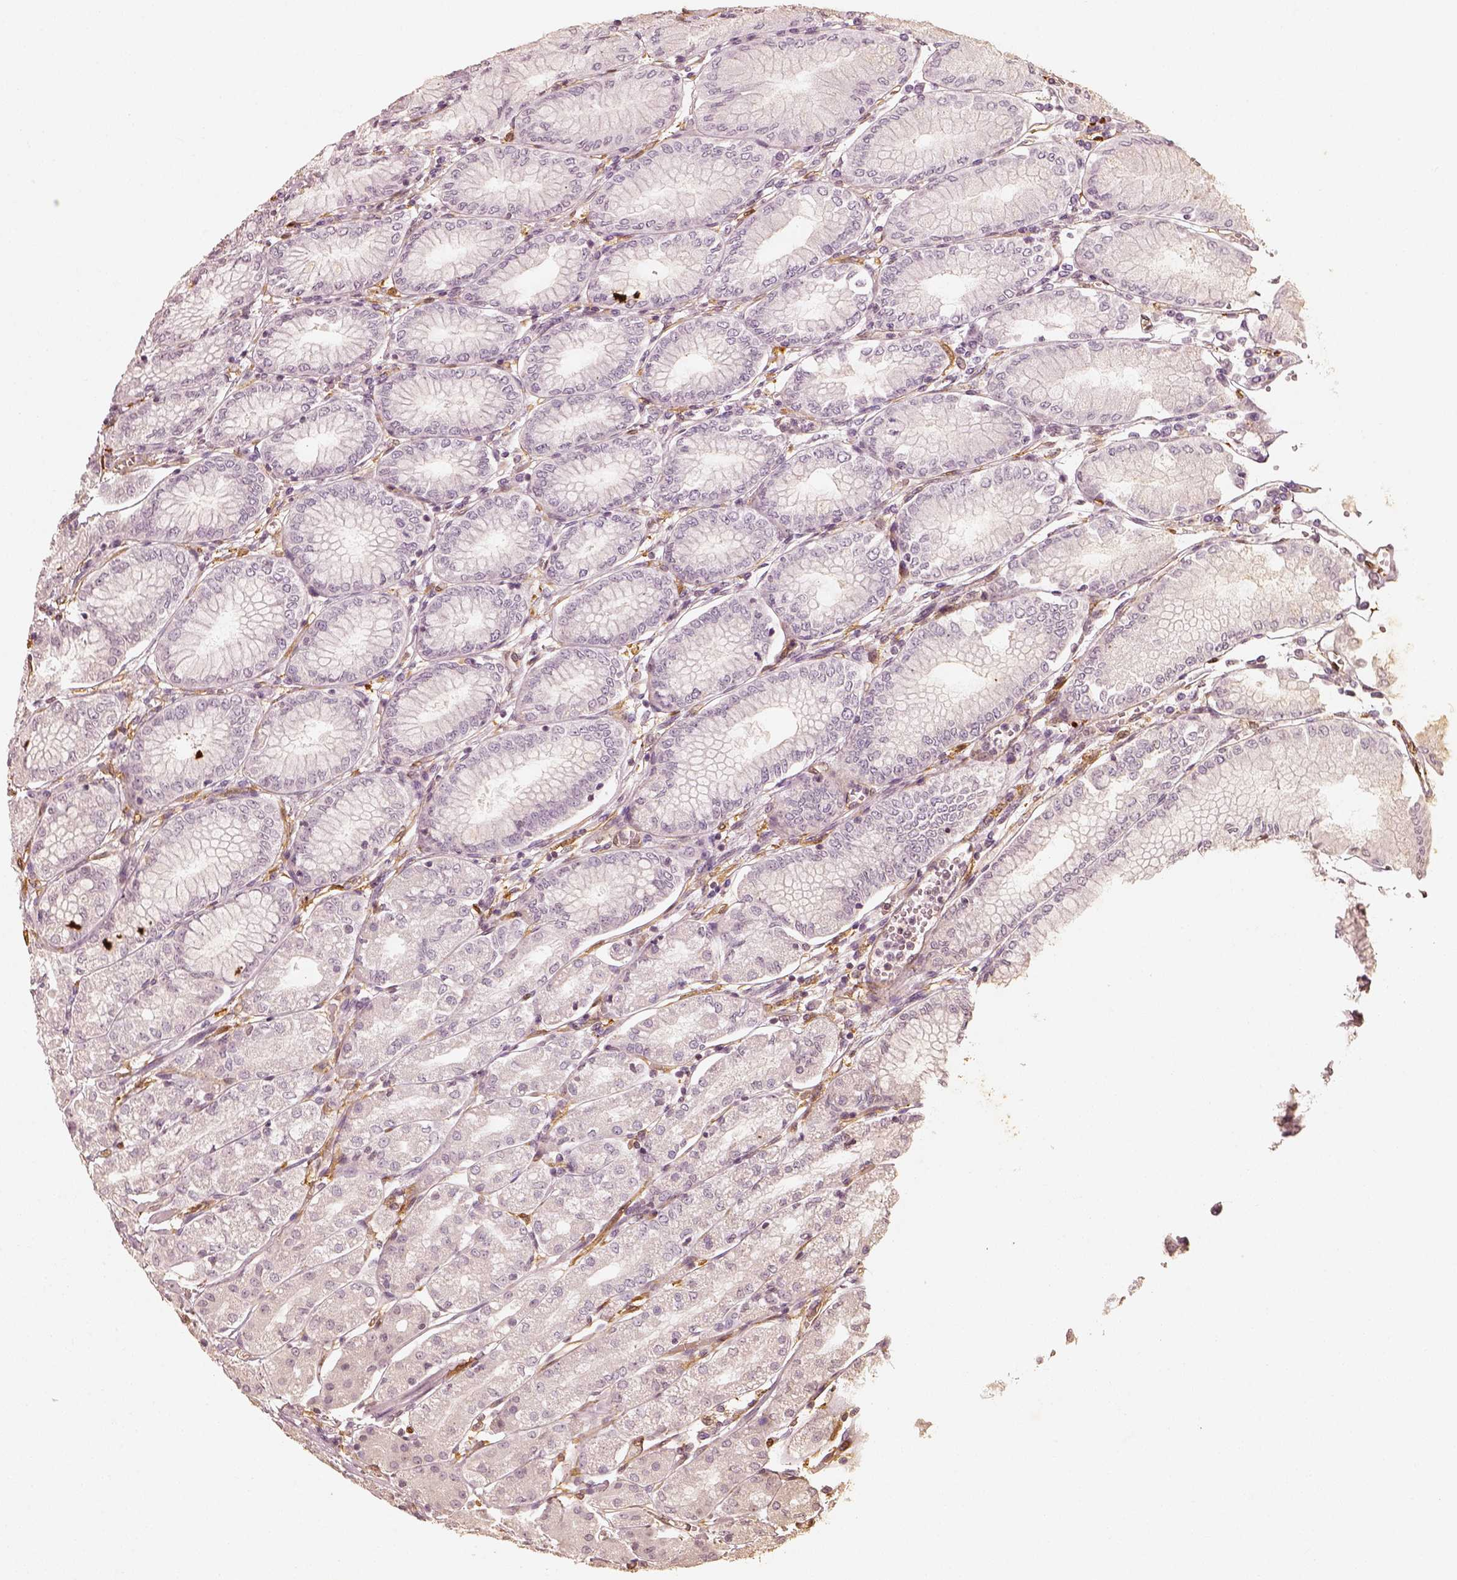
{"staining": {"intensity": "negative", "quantity": "none", "location": "none"}, "tissue": "stomach", "cell_type": "Glandular cells", "image_type": "normal", "snomed": [{"axis": "morphology", "description": "Normal tissue, NOS"}, {"axis": "topography", "description": "Skeletal muscle"}, {"axis": "topography", "description": "Stomach"}], "caption": "Immunohistochemistry (IHC) histopathology image of unremarkable stomach: stomach stained with DAB (3,3'-diaminobenzidine) exhibits no significant protein staining in glandular cells.", "gene": "FSCN1", "patient": {"sex": "female", "age": 57}}